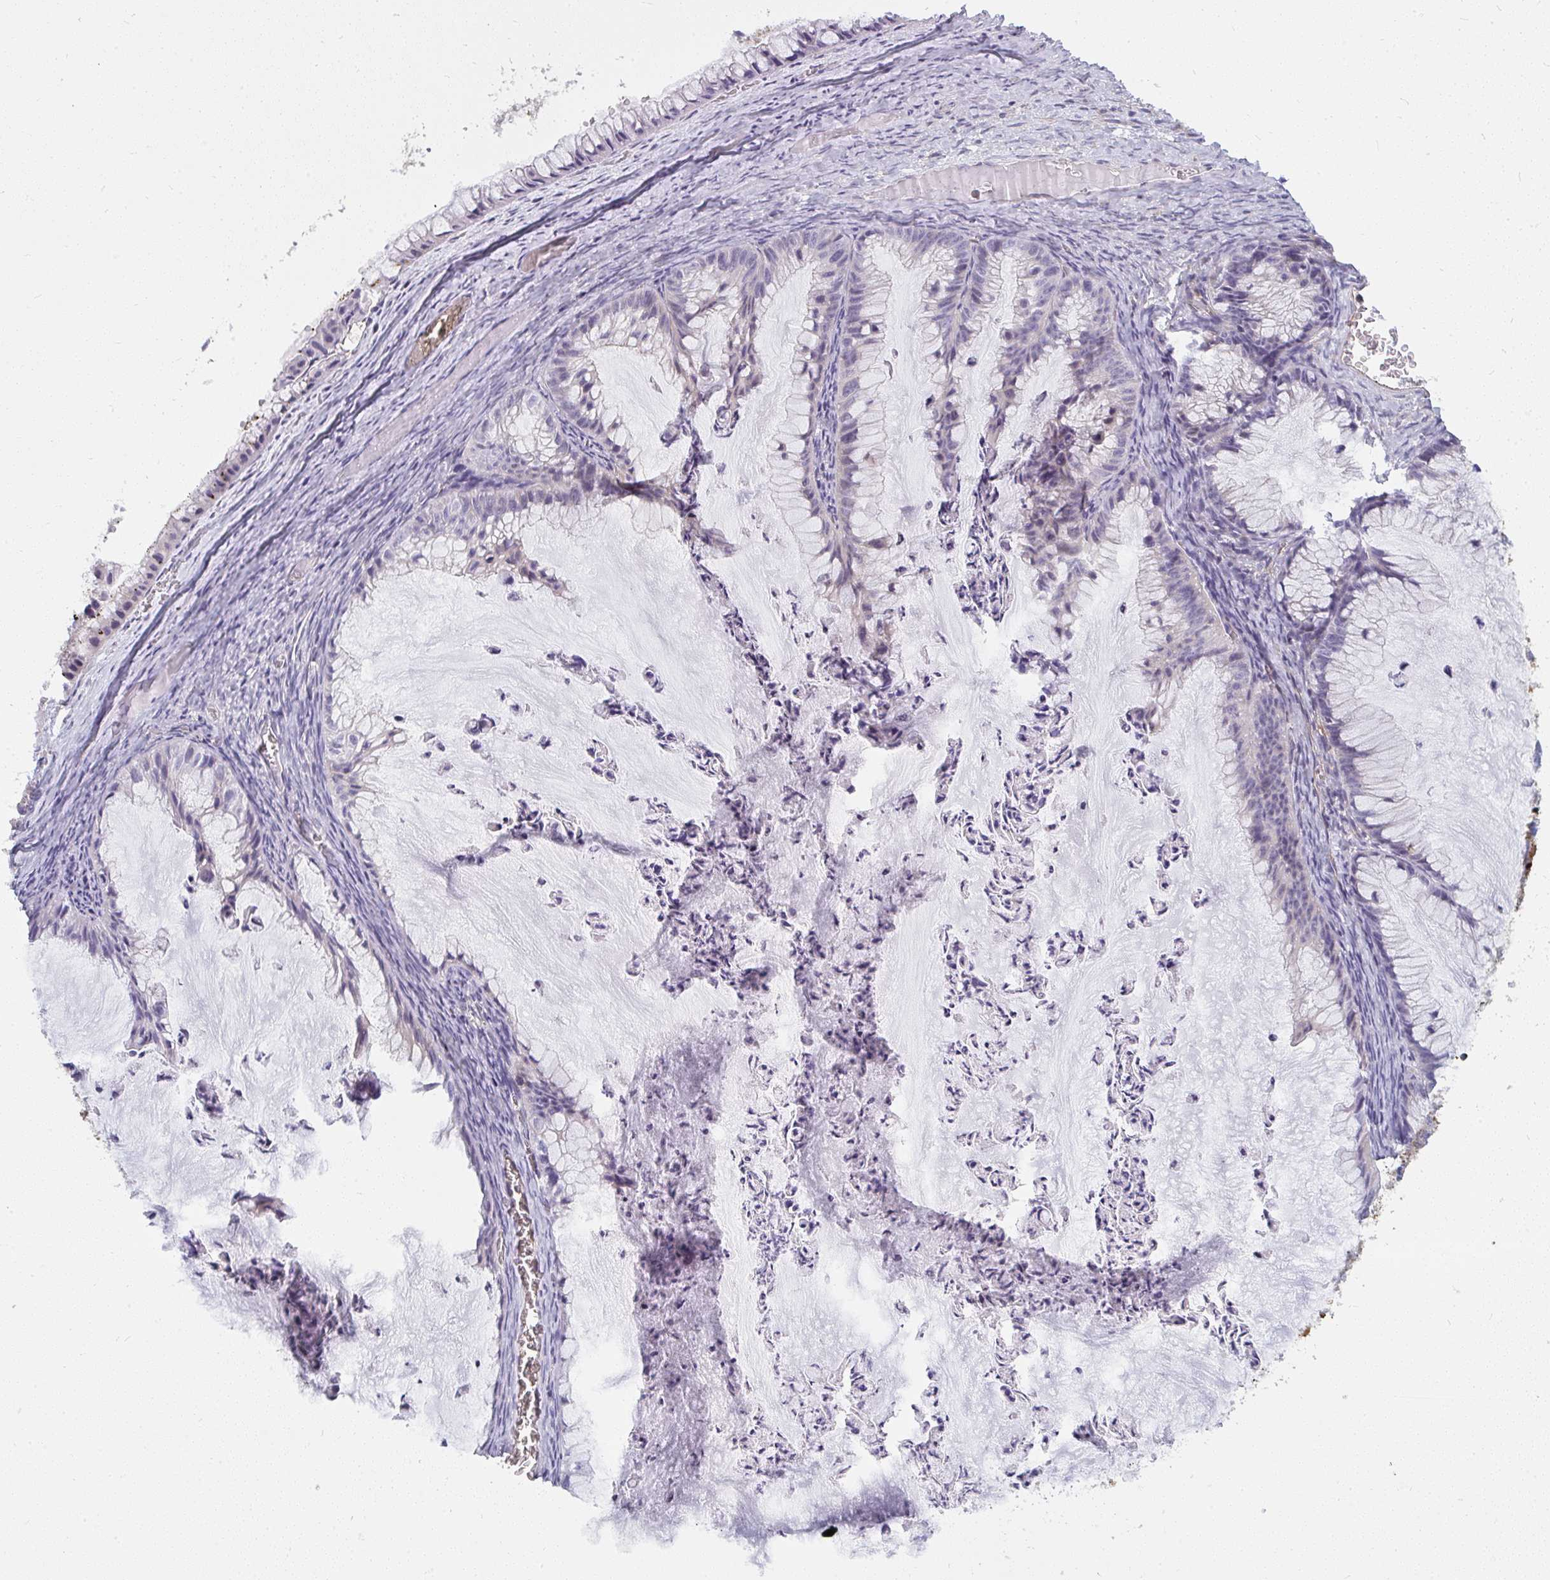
{"staining": {"intensity": "negative", "quantity": "none", "location": "none"}, "tissue": "ovarian cancer", "cell_type": "Tumor cells", "image_type": "cancer", "snomed": [{"axis": "morphology", "description": "Cystadenocarcinoma, mucinous, NOS"}, {"axis": "topography", "description": "Ovary"}], "caption": "Ovarian mucinous cystadenocarcinoma was stained to show a protein in brown. There is no significant positivity in tumor cells.", "gene": "IFIT3", "patient": {"sex": "female", "age": 72}}